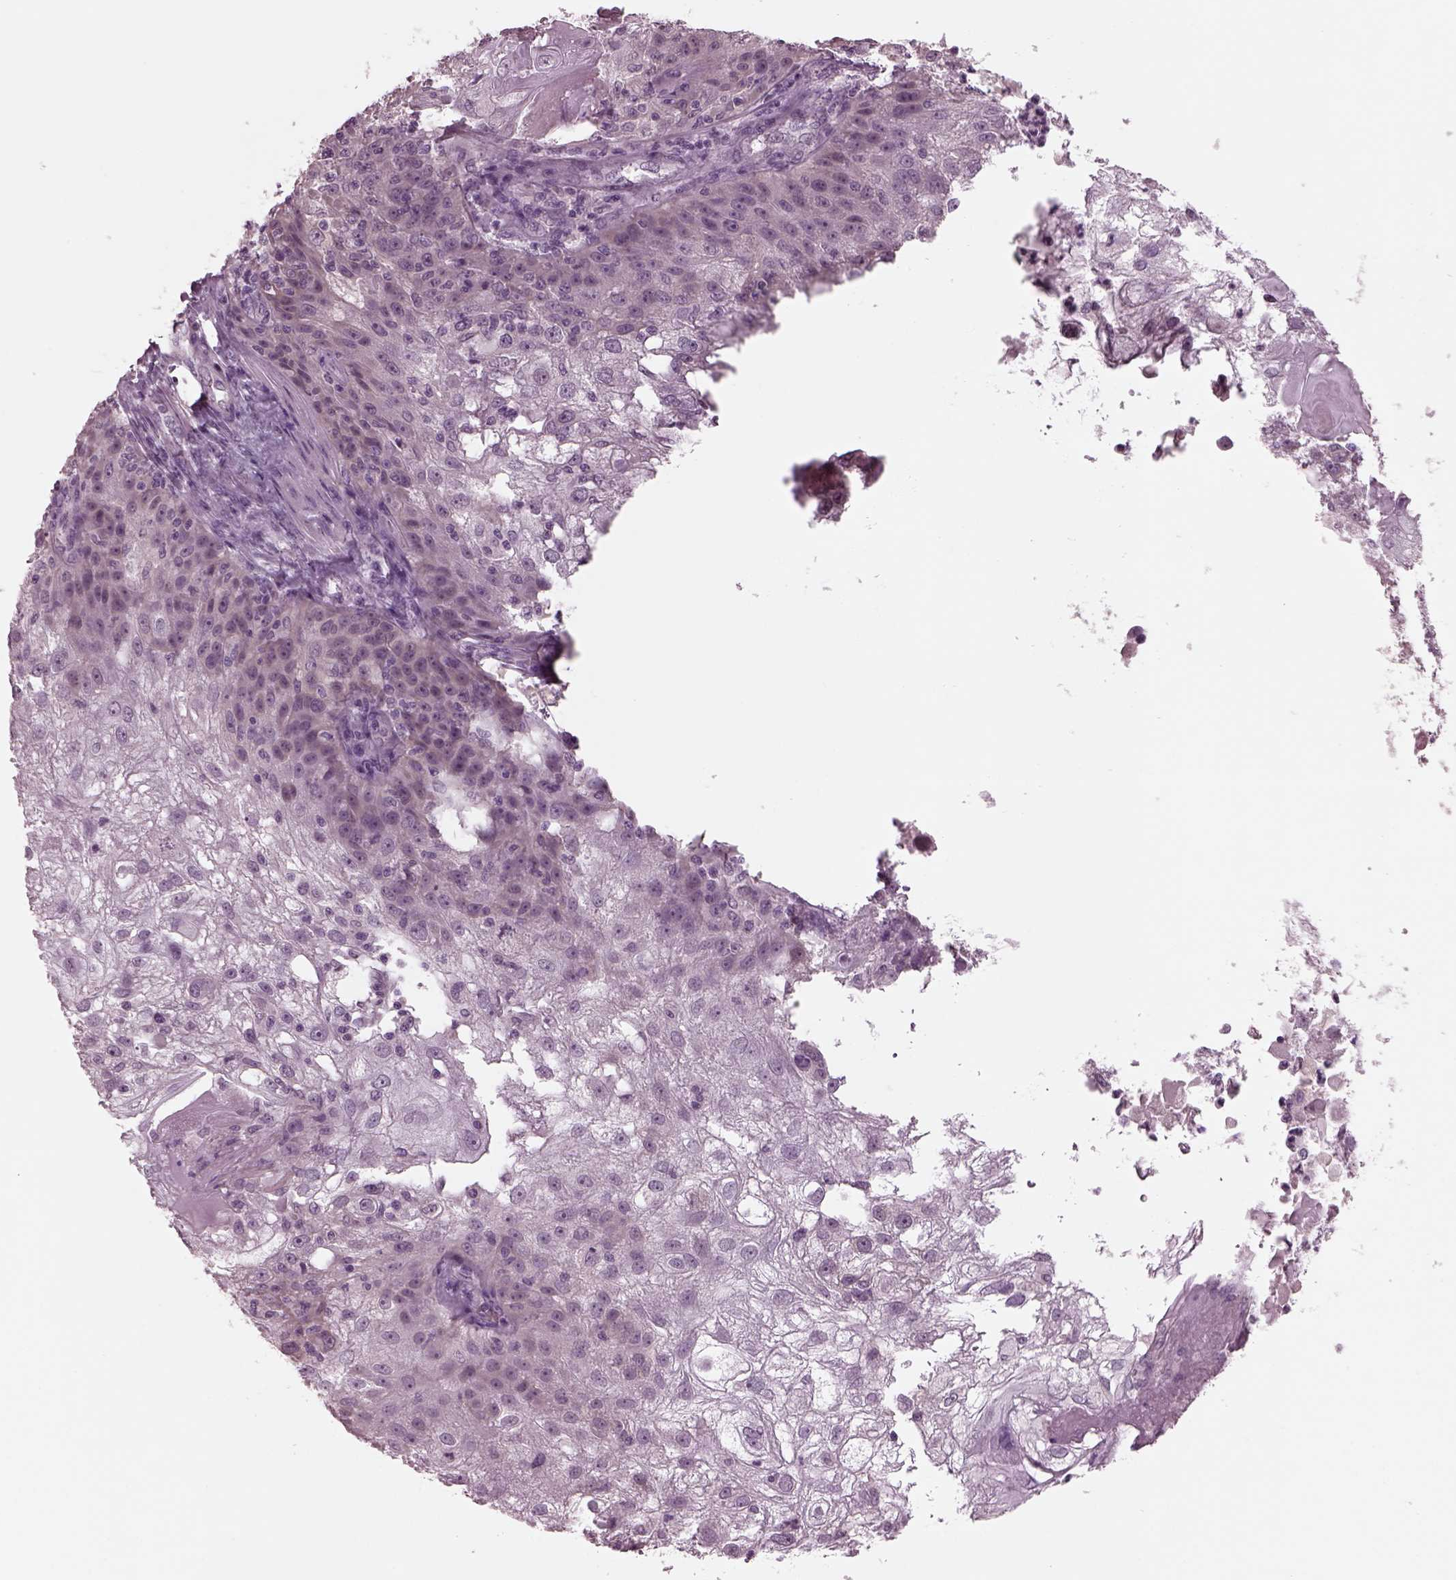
{"staining": {"intensity": "negative", "quantity": "none", "location": "none"}, "tissue": "skin cancer", "cell_type": "Tumor cells", "image_type": "cancer", "snomed": [{"axis": "morphology", "description": "Normal tissue, NOS"}, {"axis": "morphology", "description": "Squamous cell carcinoma, NOS"}, {"axis": "topography", "description": "Skin"}], "caption": "This is an IHC micrograph of skin squamous cell carcinoma. There is no staining in tumor cells.", "gene": "CLCN4", "patient": {"sex": "female", "age": 83}}